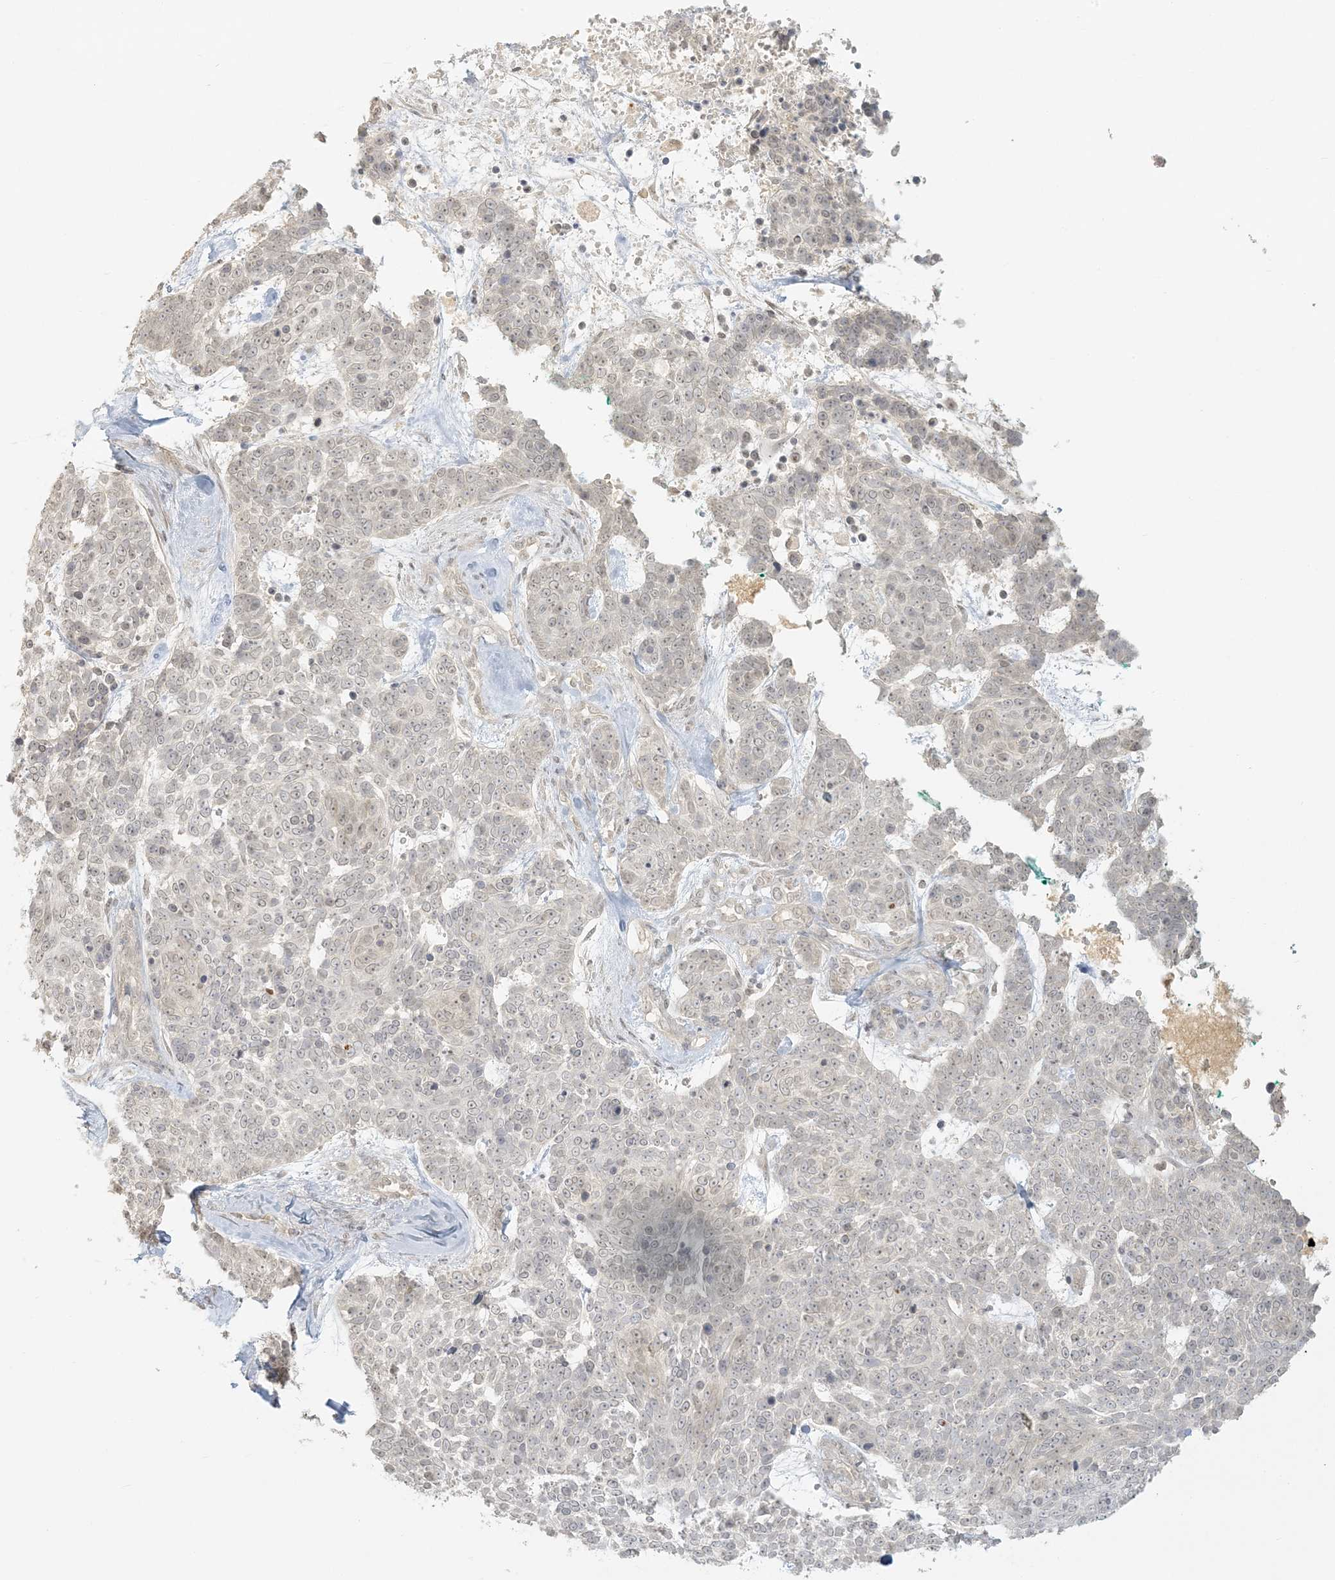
{"staining": {"intensity": "weak", "quantity": "<25%", "location": "nuclear"}, "tissue": "skin cancer", "cell_type": "Tumor cells", "image_type": "cancer", "snomed": [{"axis": "morphology", "description": "Basal cell carcinoma"}, {"axis": "topography", "description": "Skin"}], "caption": "Tumor cells are negative for protein expression in human basal cell carcinoma (skin). The staining was performed using DAB (3,3'-diaminobenzidine) to visualize the protein expression in brown, while the nuclei were stained in blue with hematoxylin (Magnification: 20x).", "gene": "LIPT1", "patient": {"sex": "female", "age": 81}}